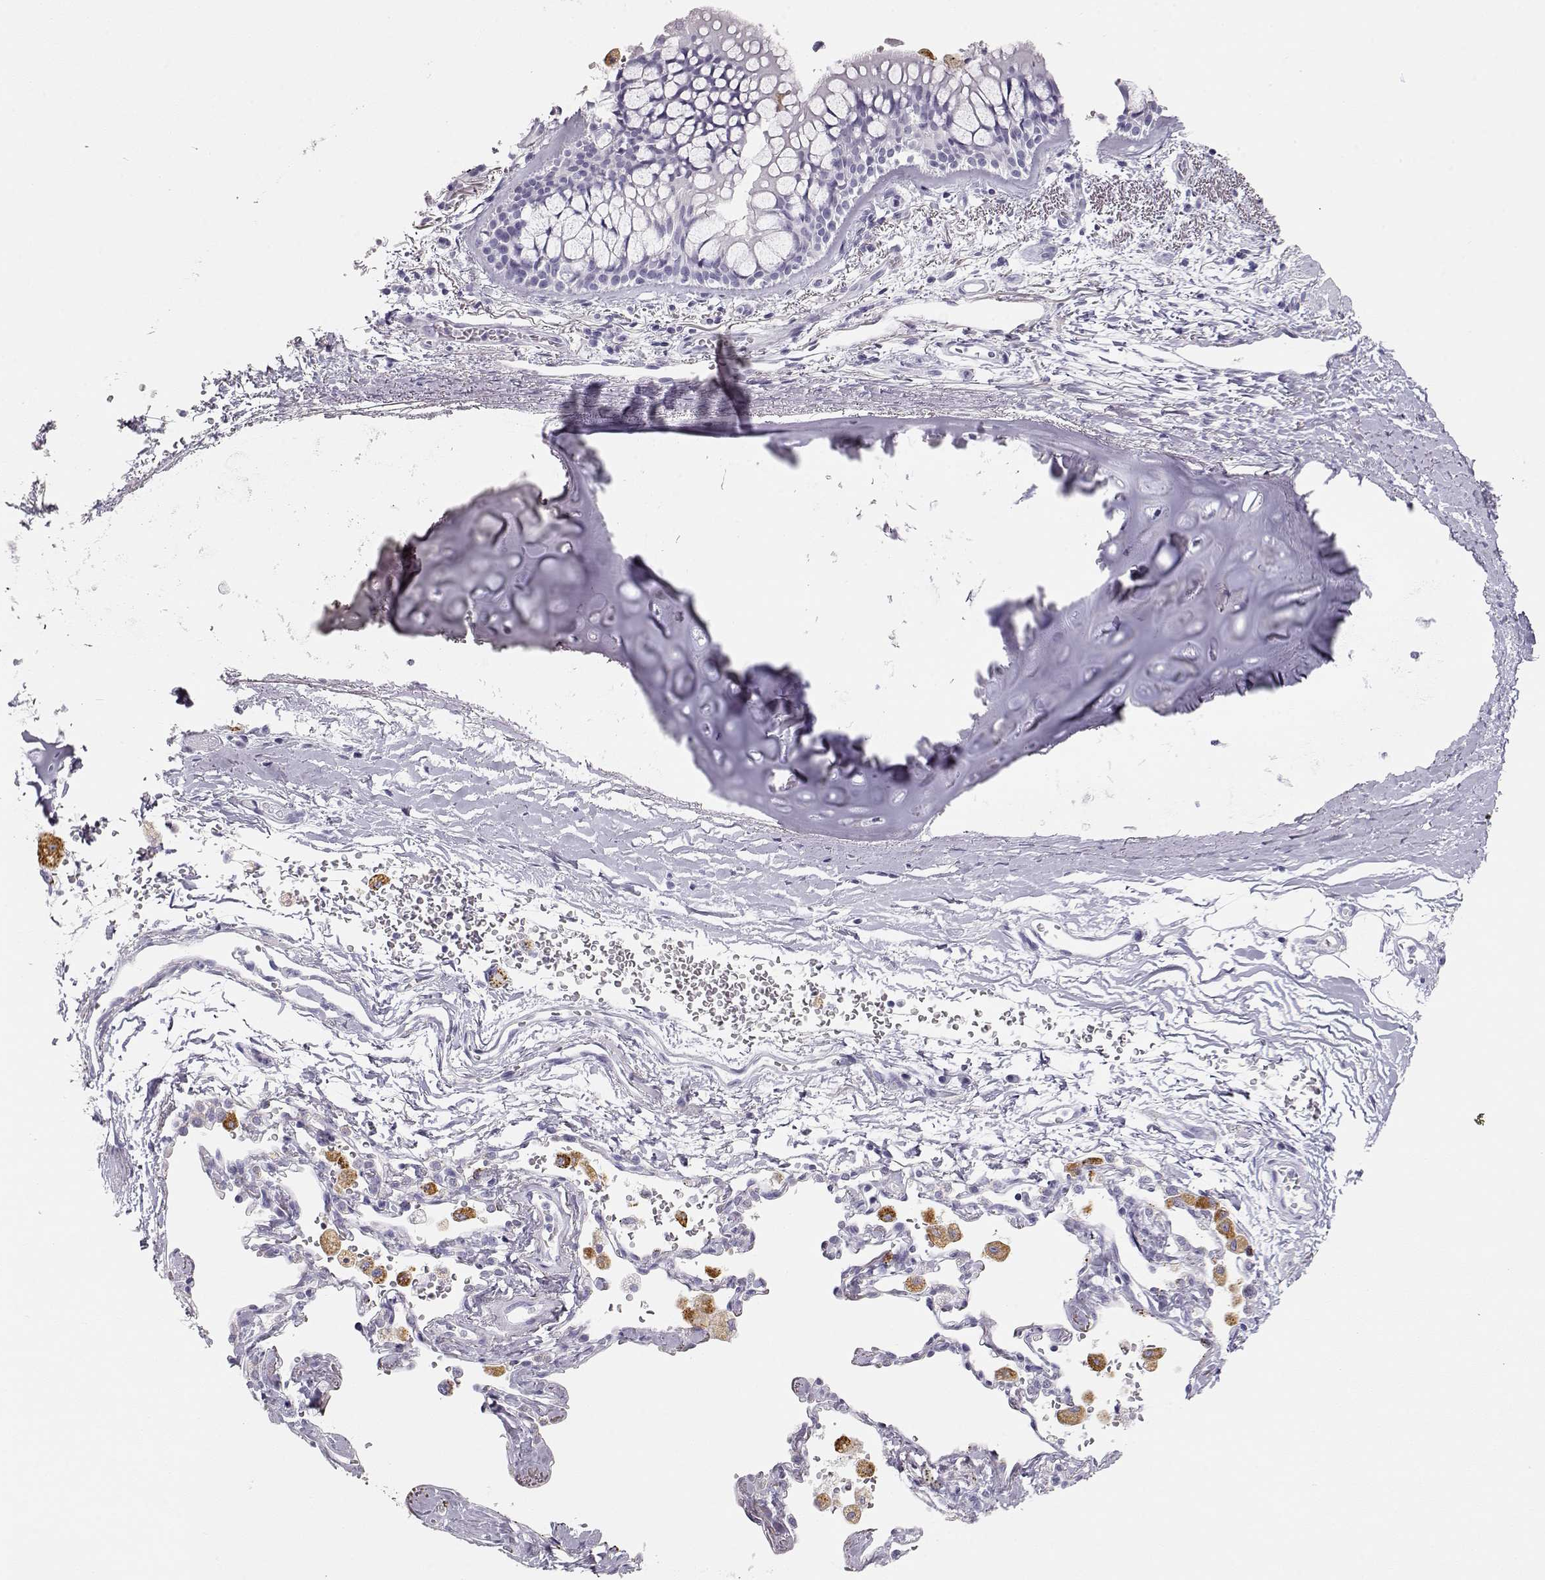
{"staining": {"intensity": "negative", "quantity": "none", "location": "none"}, "tissue": "bronchus", "cell_type": "Respiratory epithelial cells", "image_type": "normal", "snomed": [{"axis": "morphology", "description": "Normal tissue, NOS"}, {"axis": "topography", "description": "Bronchus"}, {"axis": "topography", "description": "Lung"}], "caption": "There is no significant positivity in respiratory epithelial cells of bronchus. Nuclei are stained in blue.", "gene": "TKTL1", "patient": {"sex": "female", "age": 57}}